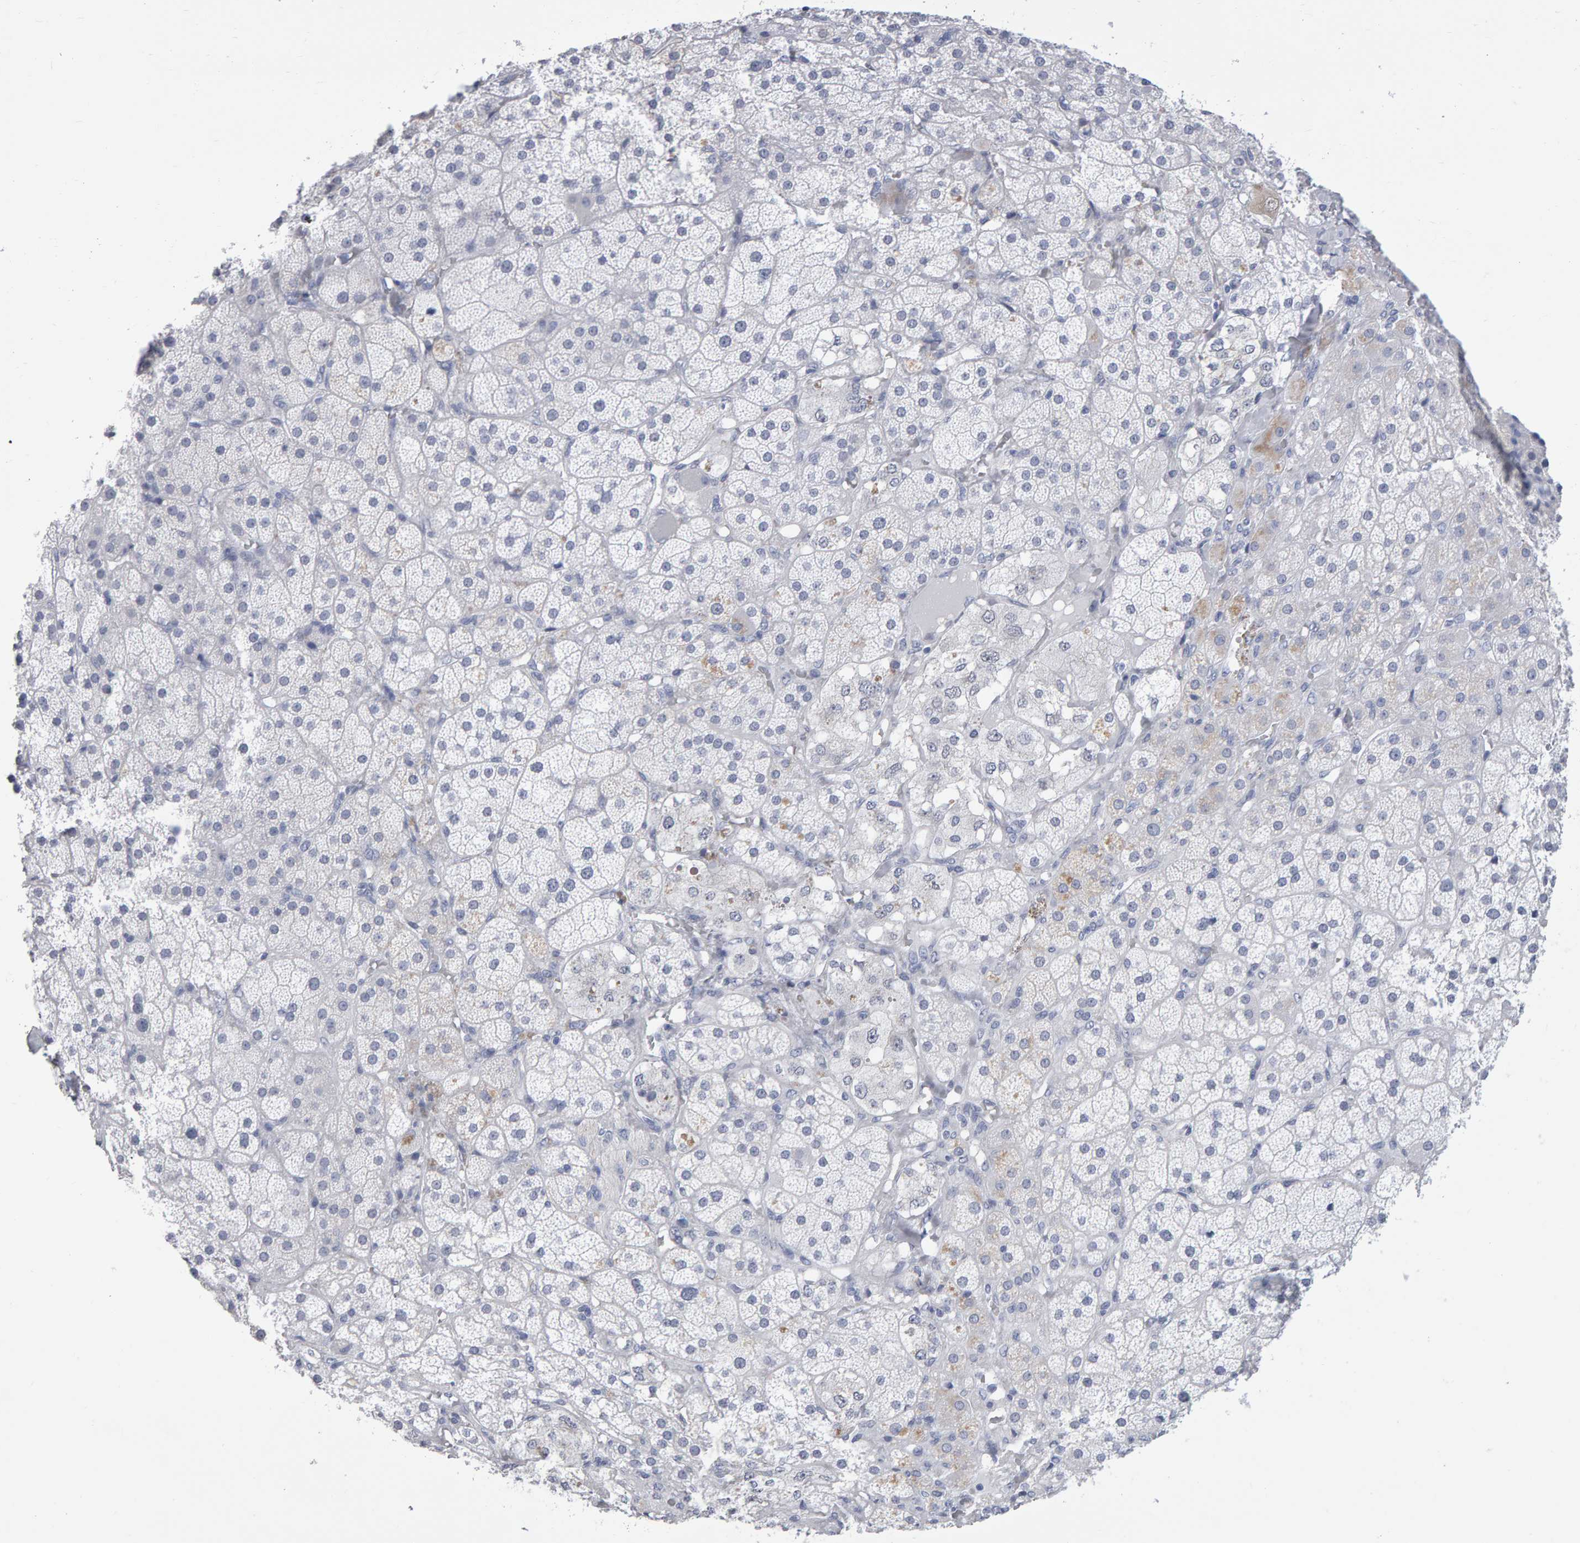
{"staining": {"intensity": "negative", "quantity": "none", "location": "none"}, "tissue": "adrenal gland", "cell_type": "Glandular cells", "image_type": "normal", "snomed": [{"axis": "morphology", "description": "Normal tissue, NOS"}, {"axis": "topography", "description": "Adrenal gland"}], "caption": "Glandular cells show no significant protein staining in normal adrenal gland. The staining was performed using DAB (3,3'-diaminobenzidine) to visualize the protein expression in brown, while the nuclei were stained in blue with hematoxylin (Magnification: 20x).", "gene": "NCDN", "patient": {"sex": "male", "age": 57}}